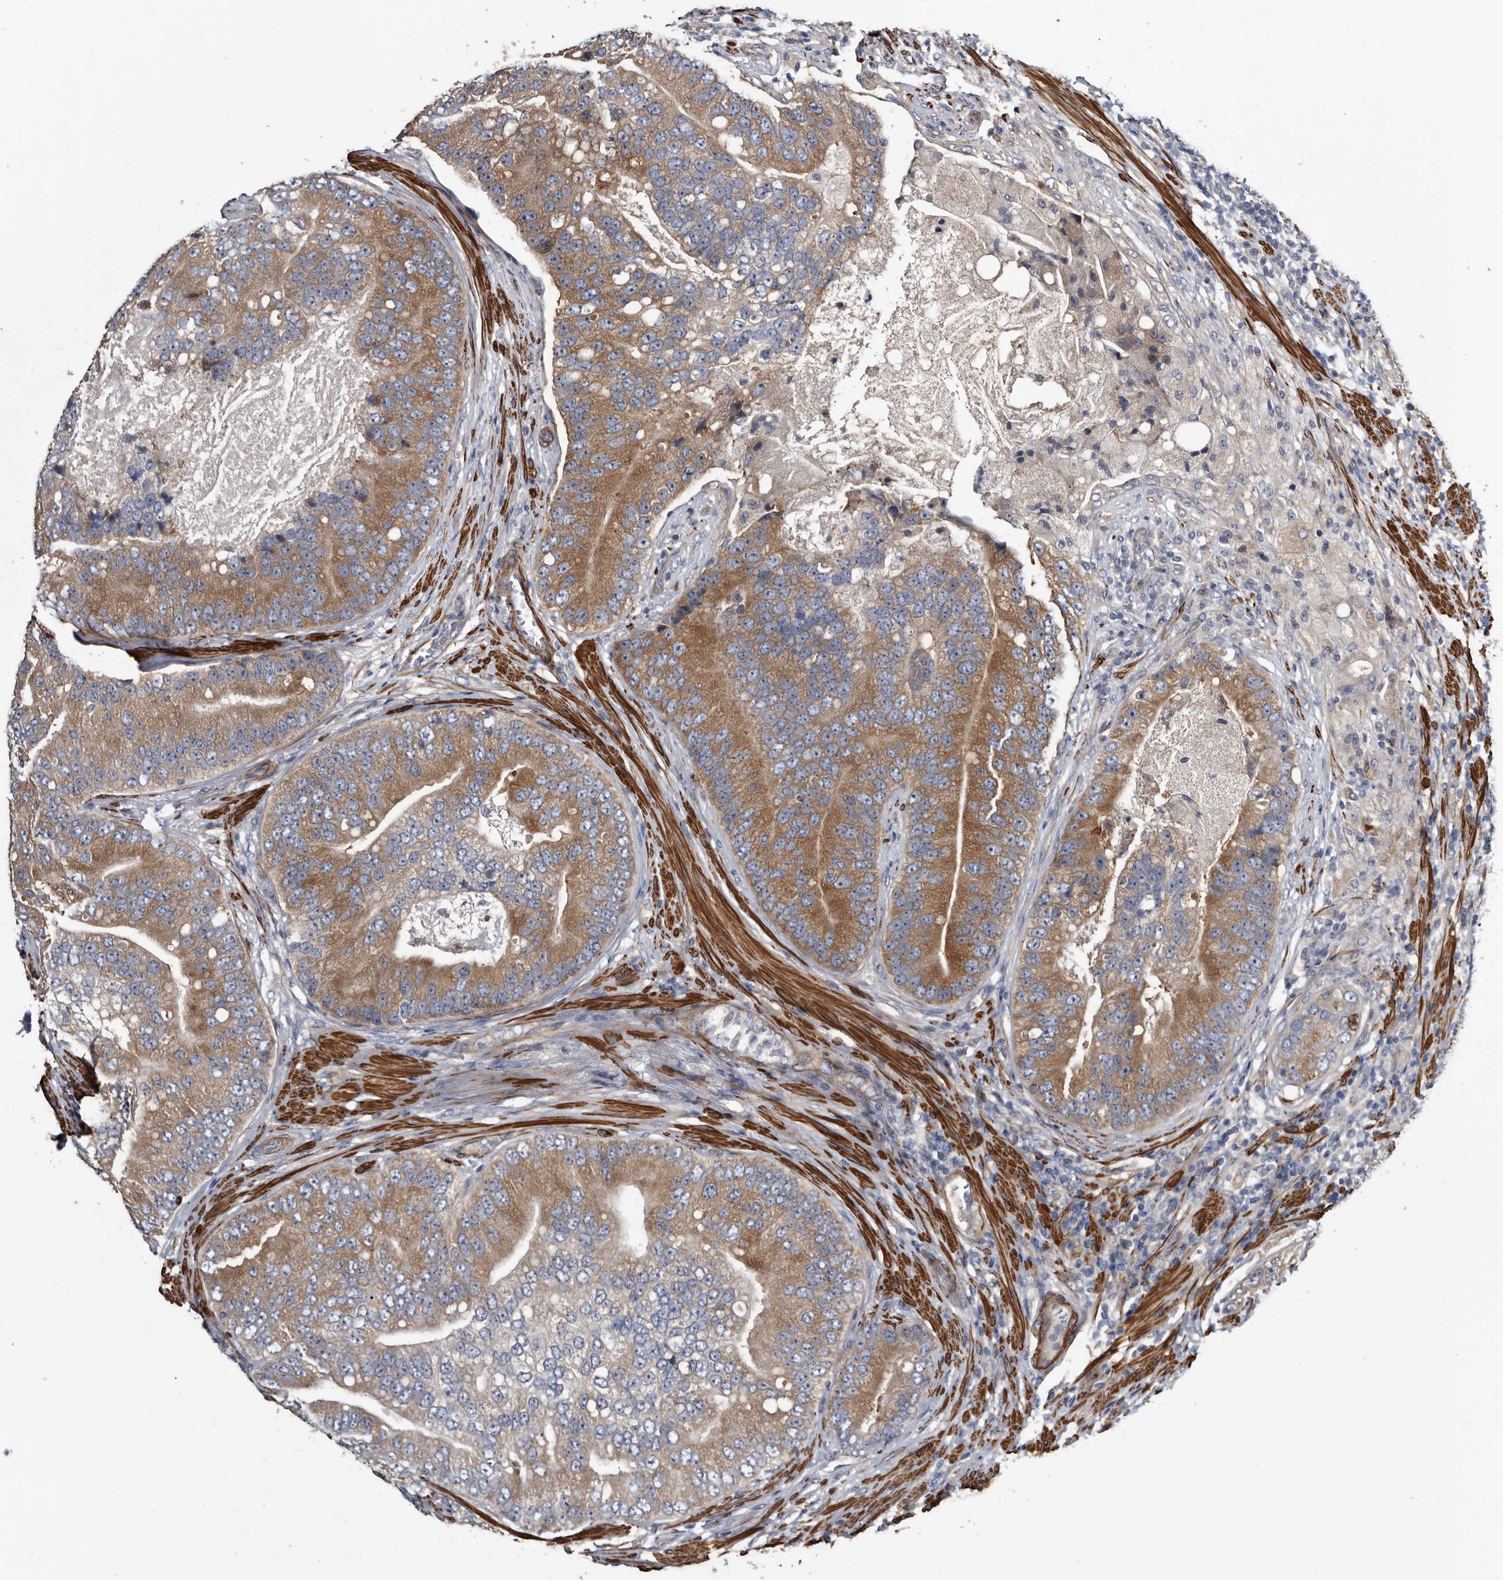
{"staining": {"intensity": "strong", "quantity": "<25%", "location": "cytoplasmic/membranous"}, "tissue": "prostate cancer", "cell_type": "Tumor cells", "image_type": "cancer", "snomed": [{"axis": "morphology", "description": "Adenocarcinoma, High grade"}, {"axis": "topography", "description": "Prostate"}], "caption": "DAB immunohistochemical staining of human adenocarcinoma (high-grade) (prostate) exhibits strong cytoplasmic/membranous protein positivity in approximately <25% of tumor cells. (IHC, brightfield microscopy, high magnification).", "gene": "IARS1", "patient": {"sex": "male", "age": 70}}